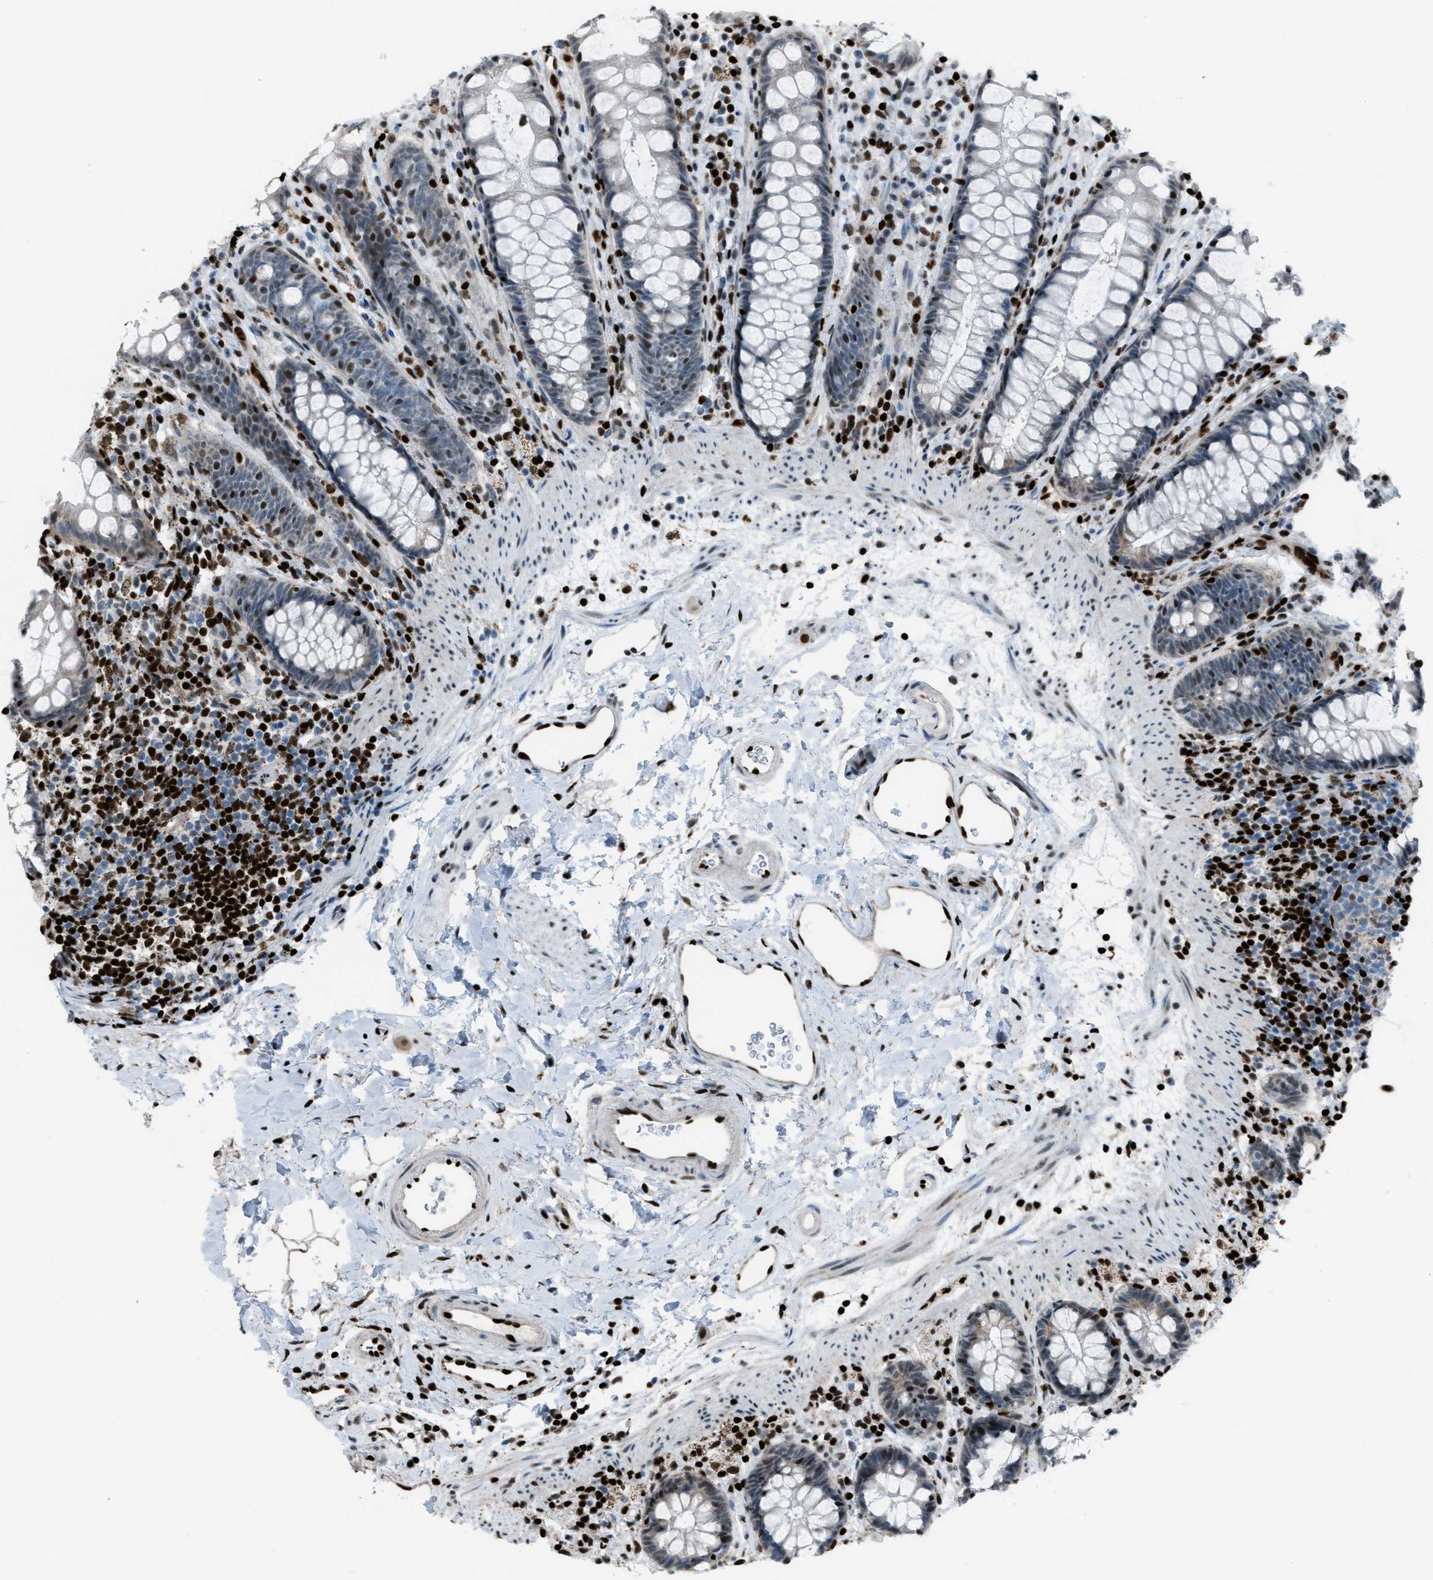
{"staining": {"intensity": "strong", "quantity": "<25%", "location": "nuclear"}, "tissue": "rectum", "cell_type": "Glandular cells", "image_type": "normal", "snomed": [{"axis": "morphology", "description": "Normal tissue, NOS"}, {"axis": "topography", "description": "Rectum"}], "caption": "Immunohistochemistry (IHC) micrograph of benign human rectum stained for a protein (brown), which demonstrates medium levels of strong nuclear positivity in approximately <25% of glandular cells.", "gene": "SLFN5", "patient": {"sex": "female", "age": 65}}